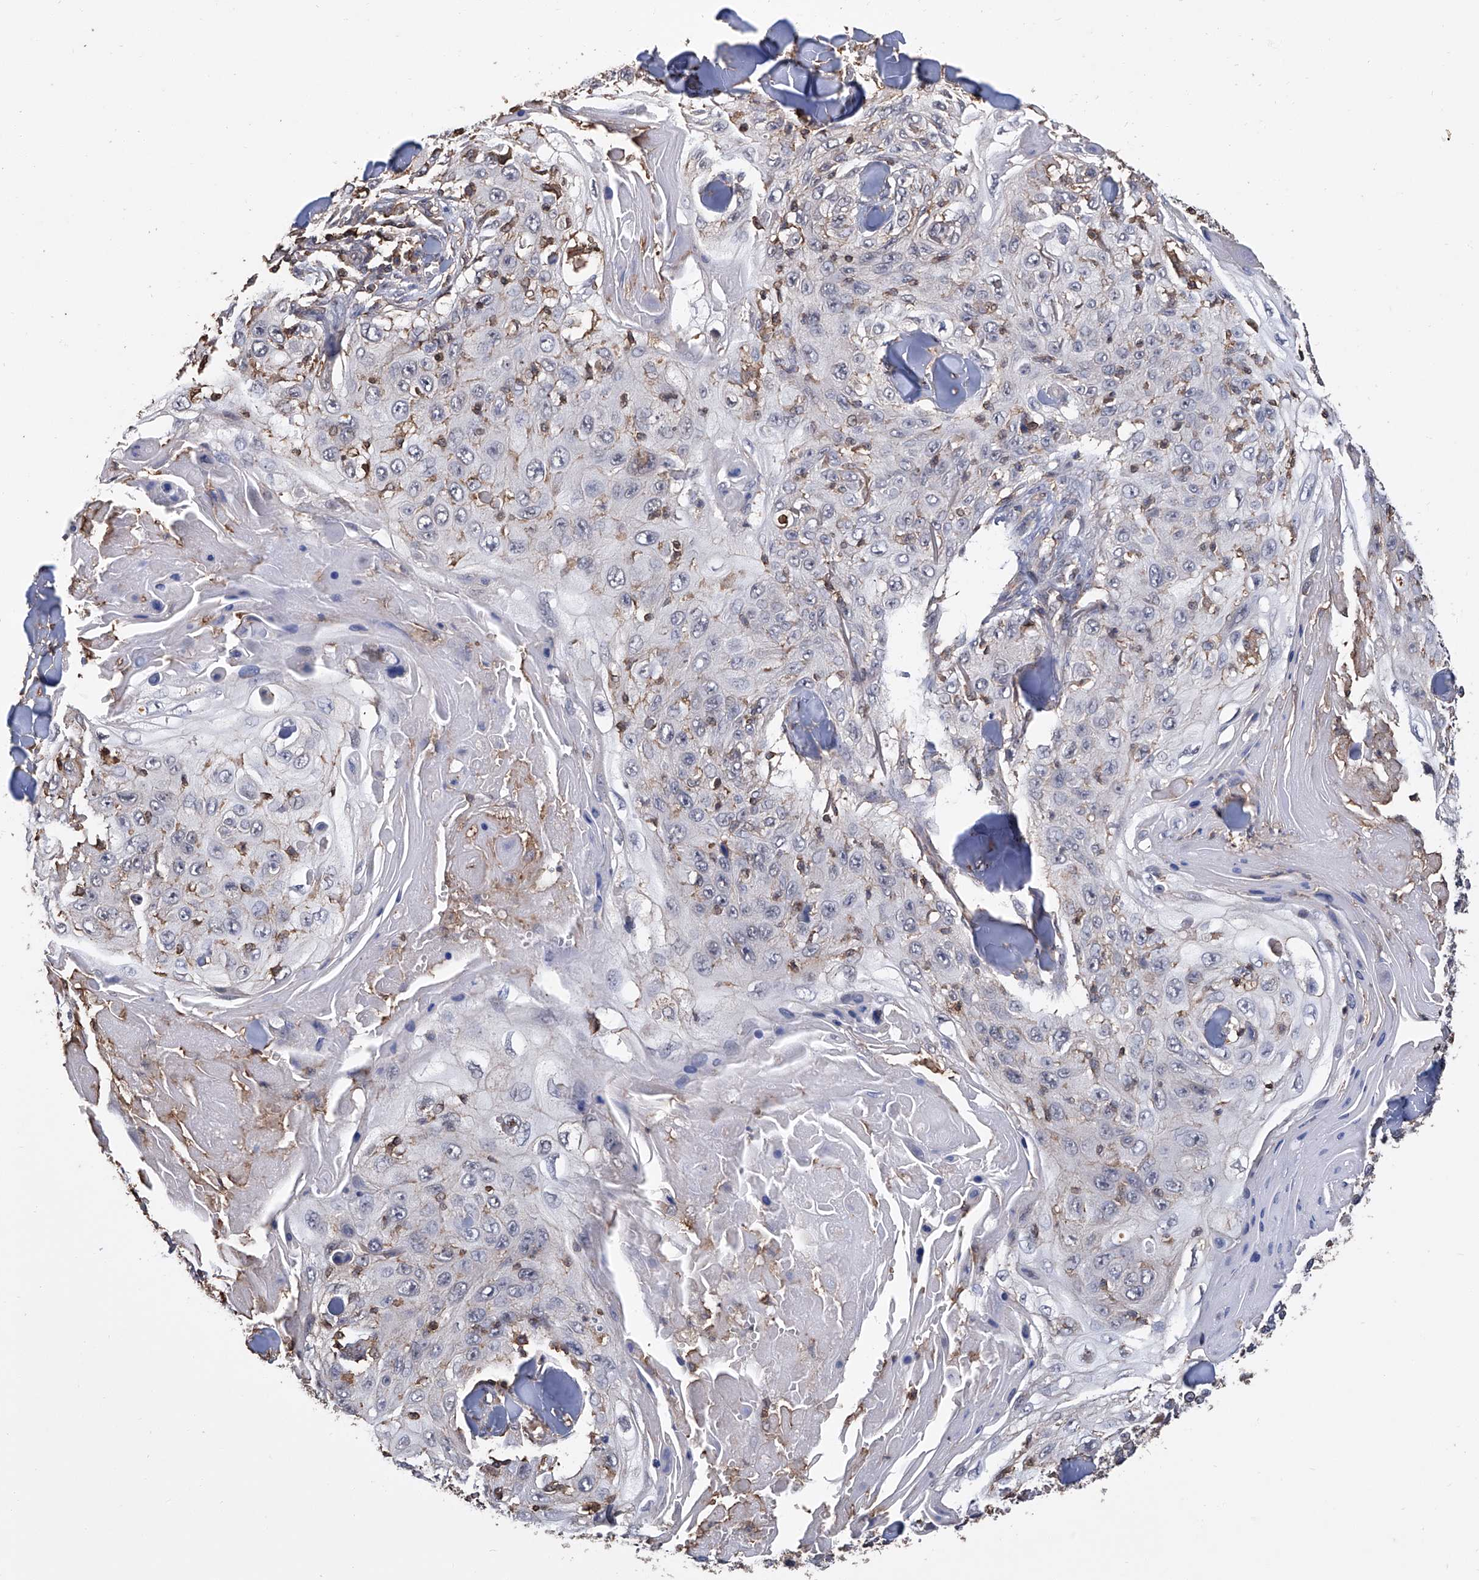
{"staining": {"intensity": "negative", "quantity": "none", "location": "none"}, "tissue": "skin cancer", "cell_type": "Tumor cells", "image_type": "cancer", "snomed": [{"axis": "morphology", "description": "Squamous cell carcinoma, NOS"}, {"axis": "topography", "description": "Skin"}], "caption": "High power microscopy micrograph of an IHC photomicrograph of skin cancer, revealing no significant expression in tumor cells.", "gene": "GPT", "patient": {"sex": "male", "age": 86}}